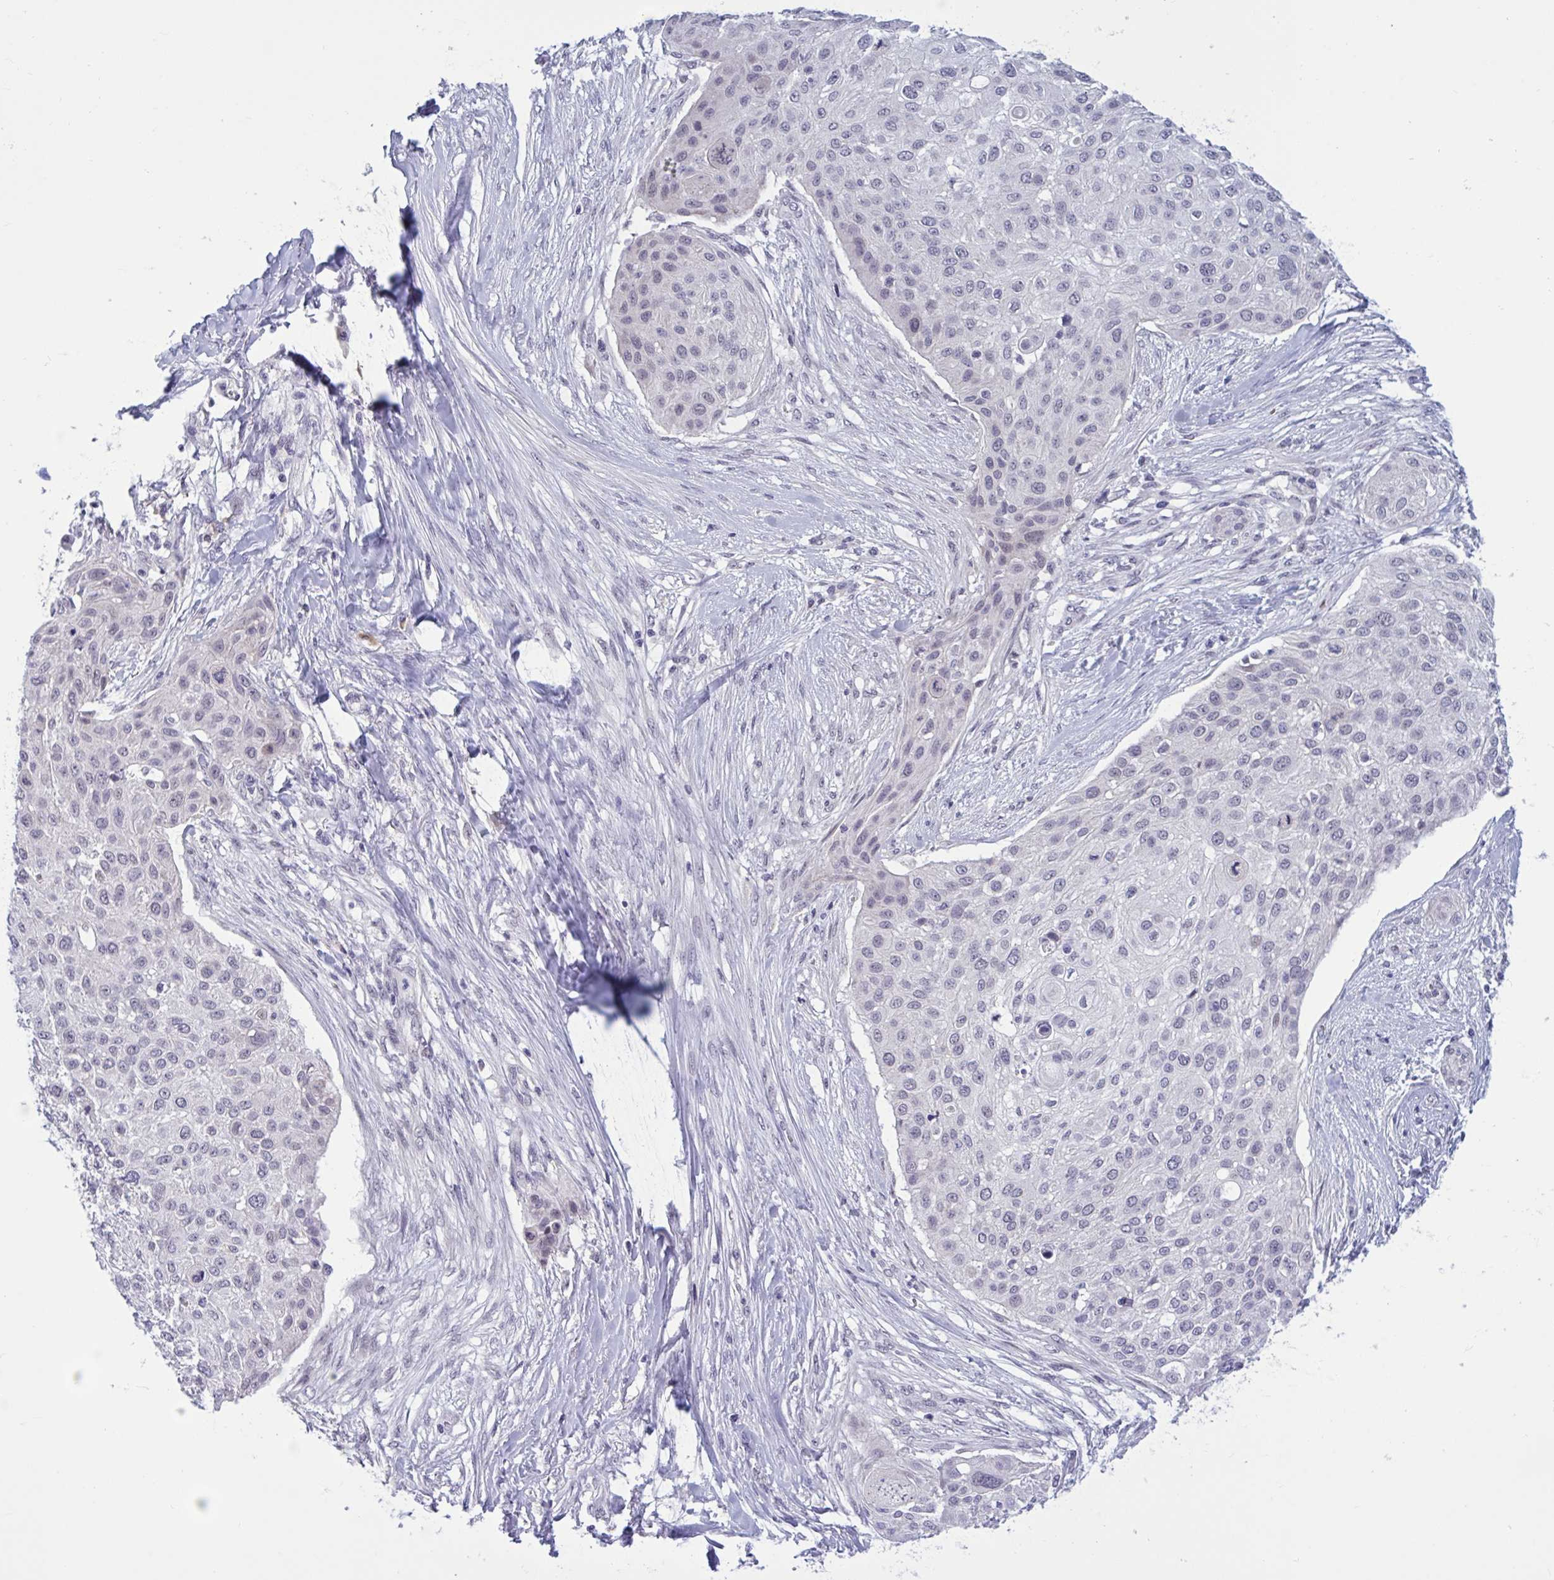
{"staining": {"intensity": "negative", "quantity": "none", "location": "none"}, "tissue": "skin cancer", "cell_type": "Tumor cells", "image_type": "cancer", "snomed": [{"axis": "morphology", "description": "Squamous cell carcinoma, NOS"}, {"axis": "topography", "description": "Skin"}], "caption": "High magnification brightfield microscopy of skin cancer stained with DAB (3,3'-diaminobenzidine) (brown) and counterstained with hematoxylin (blue): tumor cells show no significant expression.", "gene": "CNGB3", "patient": {"sex": "female", "age": 87}}